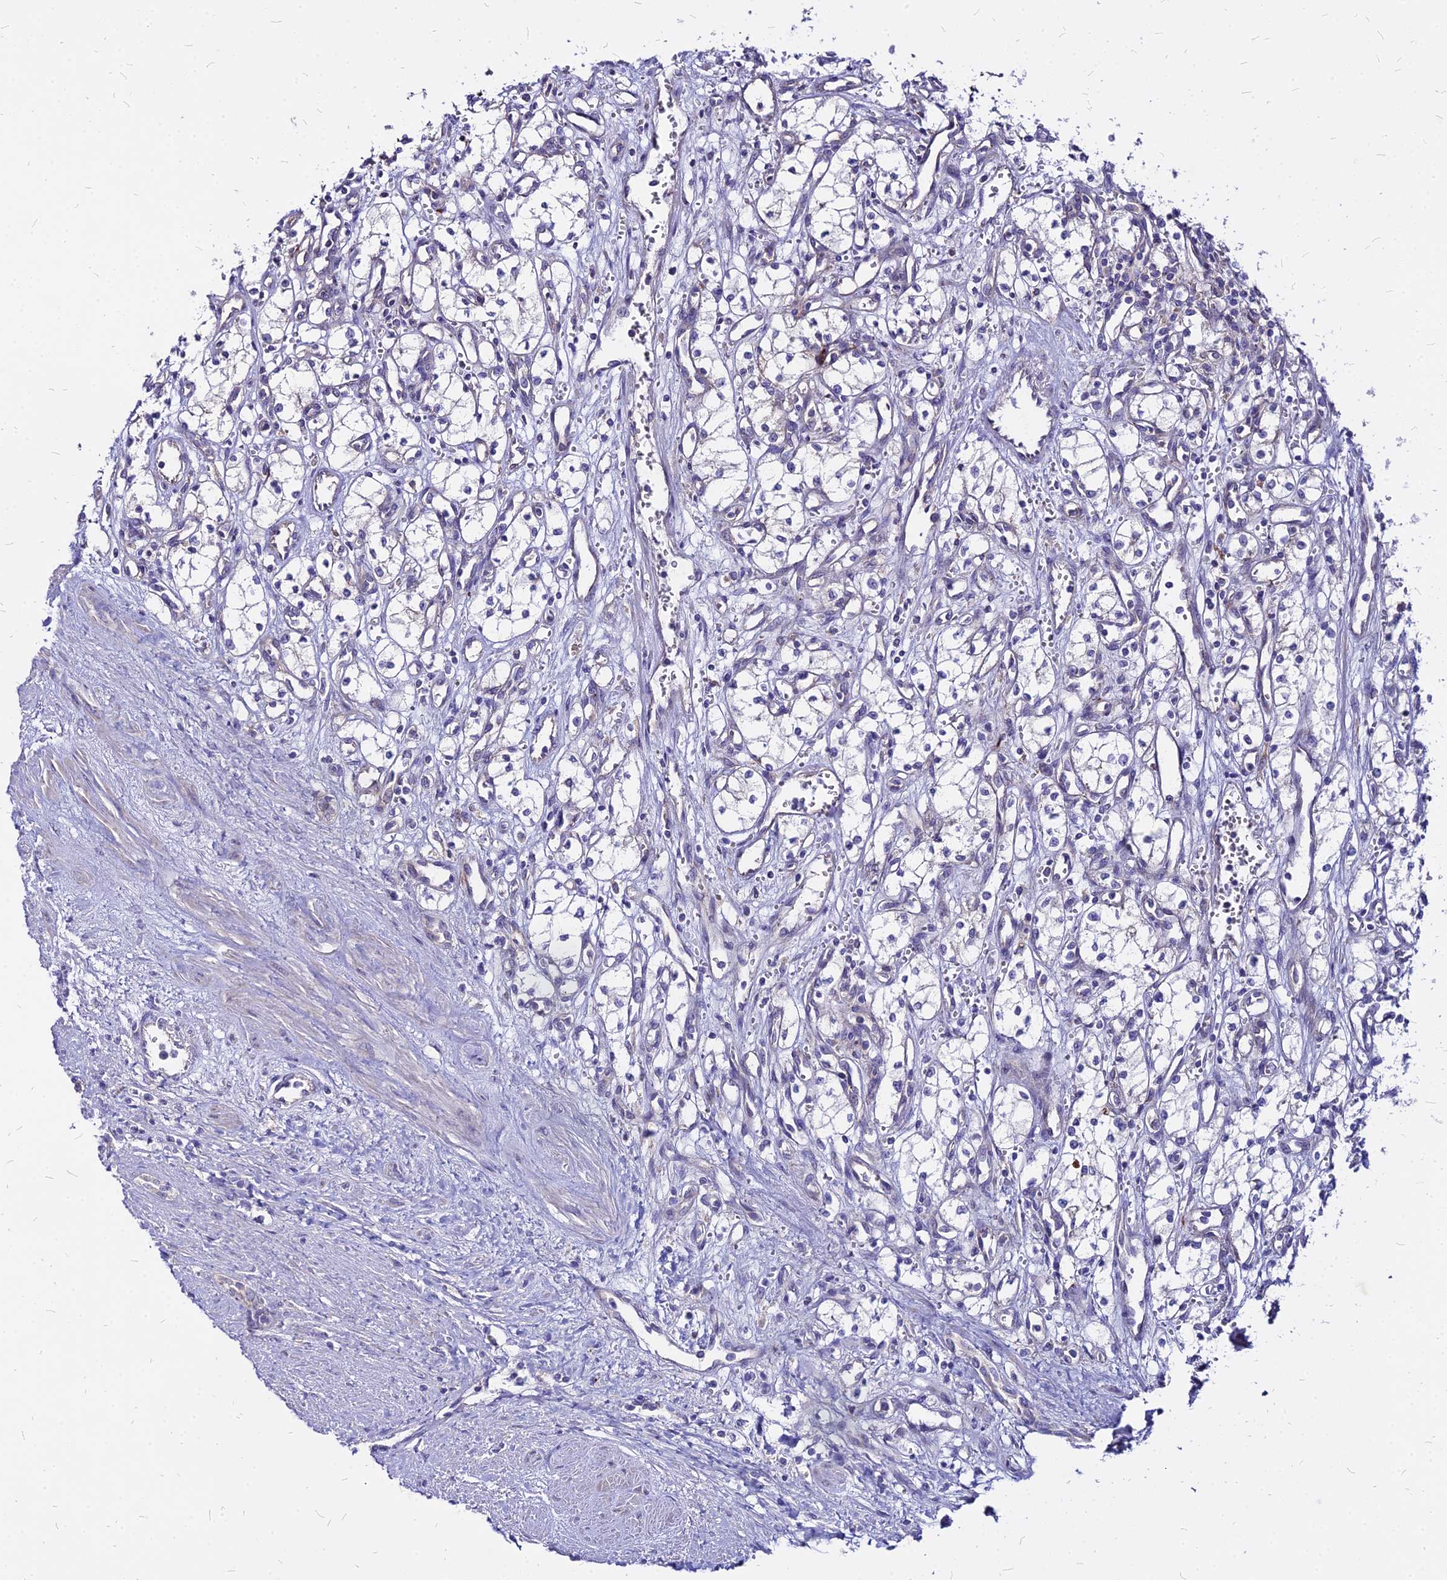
{"staining": {"intensity": "negative", "quantity": "none", "location": "none"}, "tissue": "renal cancer", "cell_type": "Tumor cells", "image_type": "cancer", "snomed": [{"axis": "morphology", "description": "Adenocarcinoma, NOS"}, {"axis": "topography", "description": "Kidney"}], "caption": "Tumor cells show no significant protein staining in renal cancer (adenocarcinoma). (DAB IHC, high magnification).", "gene": "COMMD10", "patient": {"sex": "male", "age": 59}}